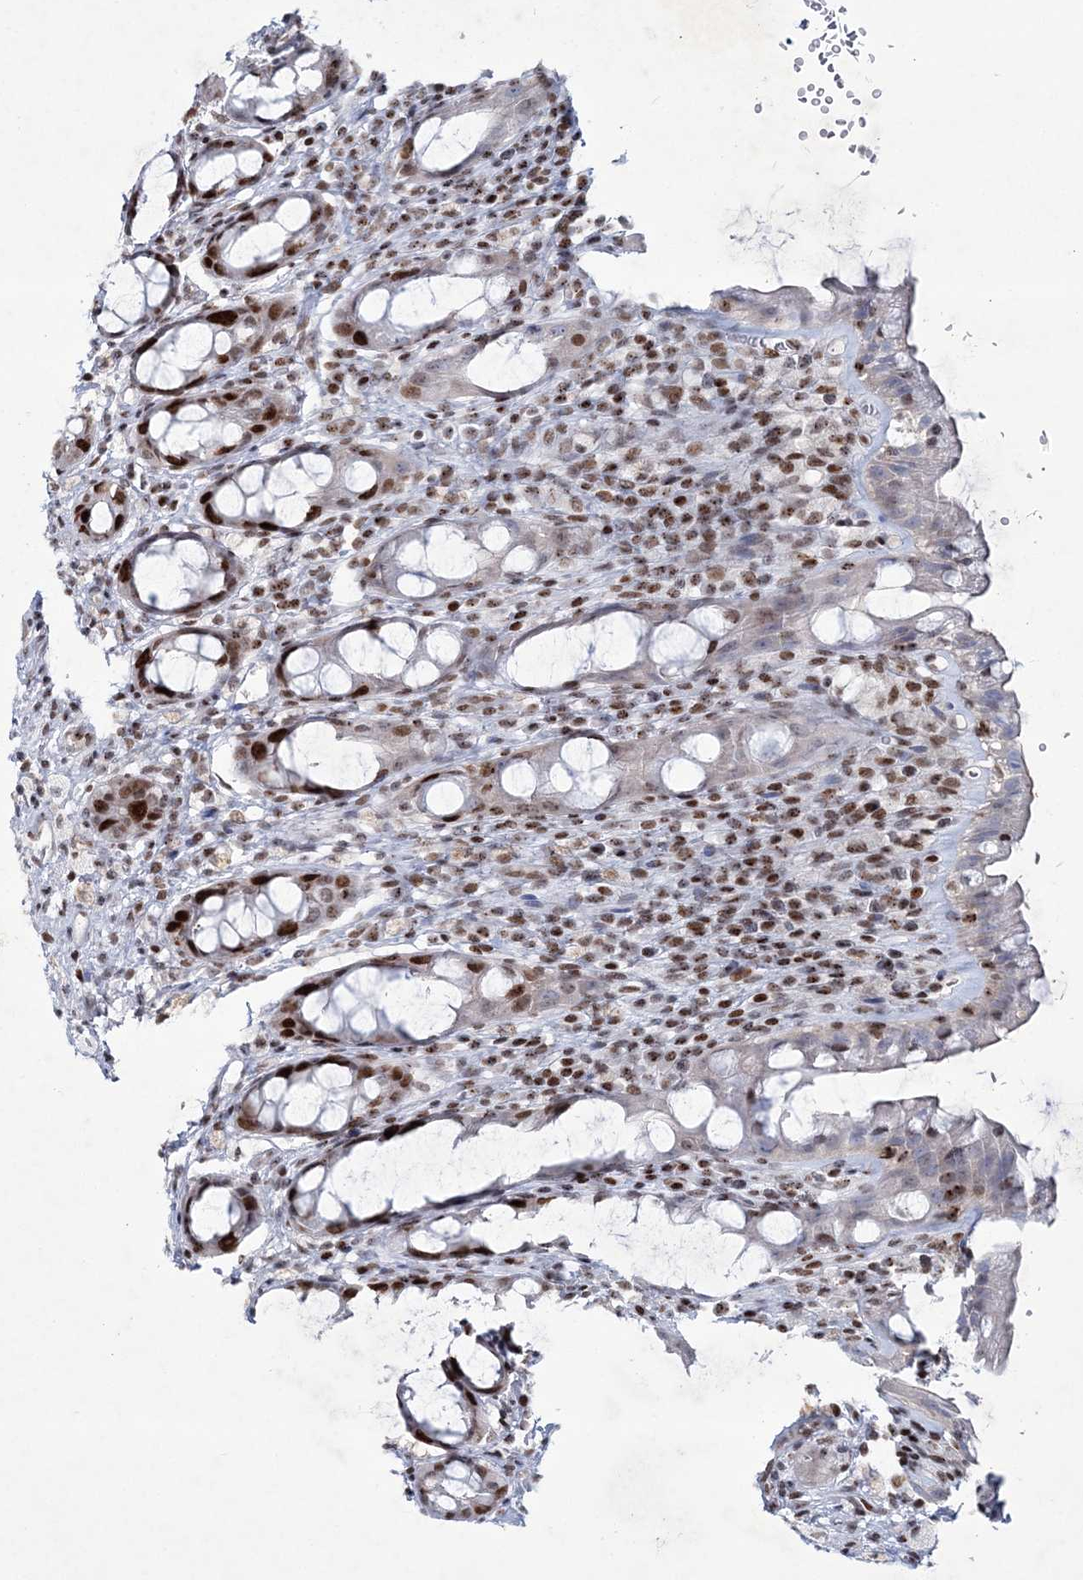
{"staining": {"intensity": "strong", "quantity": "<25%", "location": "nuclear"}, "tissue": "rectum", "cell_type": "Glandular cells", "image_type": "normal", "snomed": [{"axis": "morphology", "description": "Normal tissue, NOS"}, {"axis": "topography", "description": "Rectum"}], "caption": "Immunohistochemistry (IHC) (DAB) staining of normal human rectum shows strong nuclear protein positivity in about <25% of glandular cells. The protein of interest is stained brown, and the nuclei are stained in blue (DAB IHC with brightfield microscopy, high magnification).", "gene": "LRRFIP2", "patient": {"sex": "male", "age": 44}}